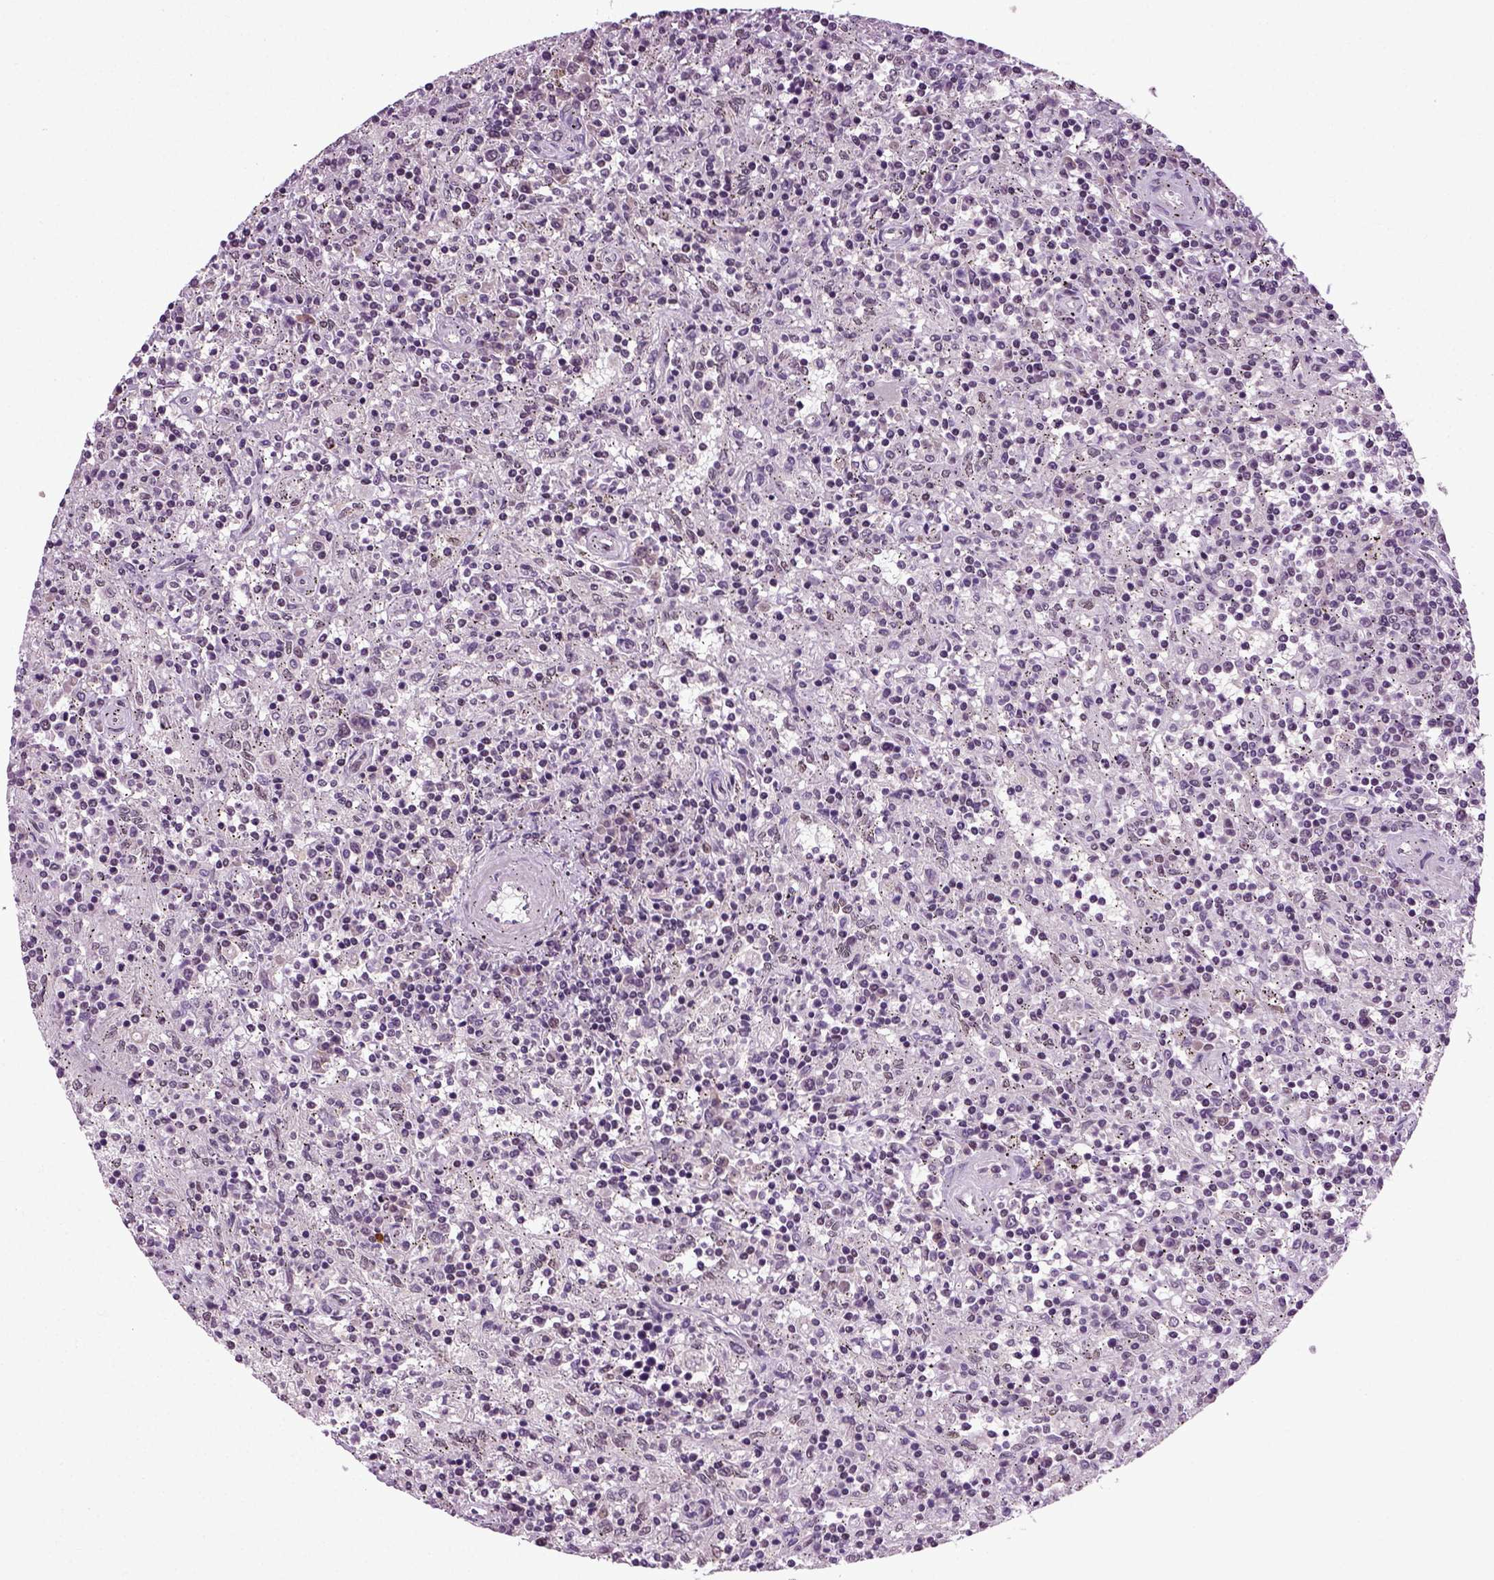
{"staining": {"intensity": "negative", "quantity": "none", "location": "none"}, "tissue": "lymphoma", "cell_type": "Tumor cells", "image_type": "cancer", "snomed": [{"axis": "morphology", "description": "Malignant lymphoma, non-Hodgkin's type, Low grade"}, {"axis": "topography", "description": "Spleen"}], "caption": "This is an IHC histopathology image of human low-grade malignant lymphoma, non-Hodgkin's type. There is no staining in tumor cells.", "gene": "RCOR3", "patient": {"sex": "male", "age": 62}}